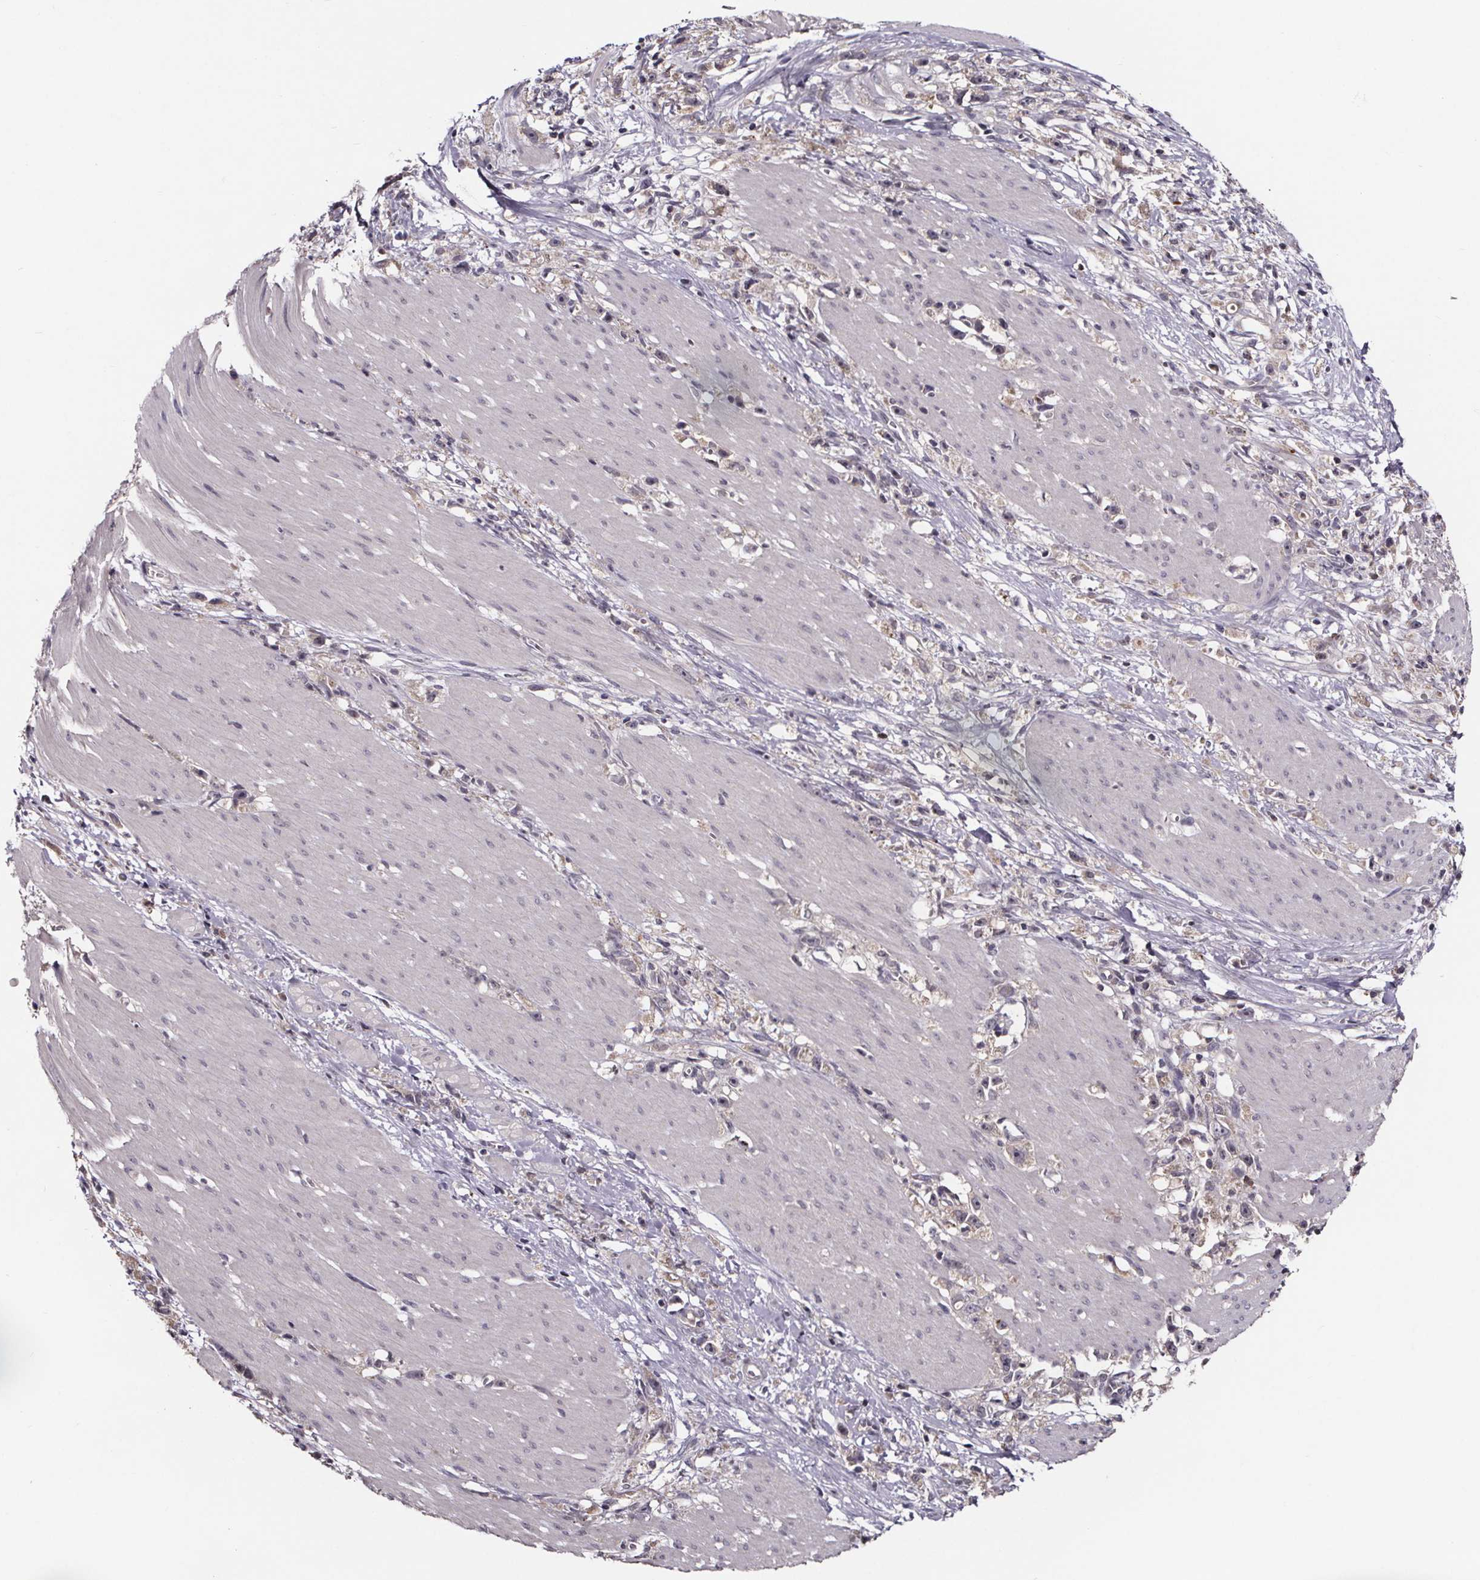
{"staining": {"intensity": "negative", "quantity": "none", "location": "none"}, "tissue": "stomach cancer", "cell_type": "Tumor cells", "image_type": "cancer", "snomed": [{"axis": "morphology", "description": "Adenocarcinoma, NOS"}, {"axis": "topography", "description": "Stomach"}], "caption": "Immunohistochemistry (IHC) photomicrograph of human stomach adenocarcinoma stained for a protein (brown), which reveals no positivity in tumor cells. (DAB IHC, high magnification).", "gene": "SMIM1", "patient": {"sex": "female", "age": 59}}